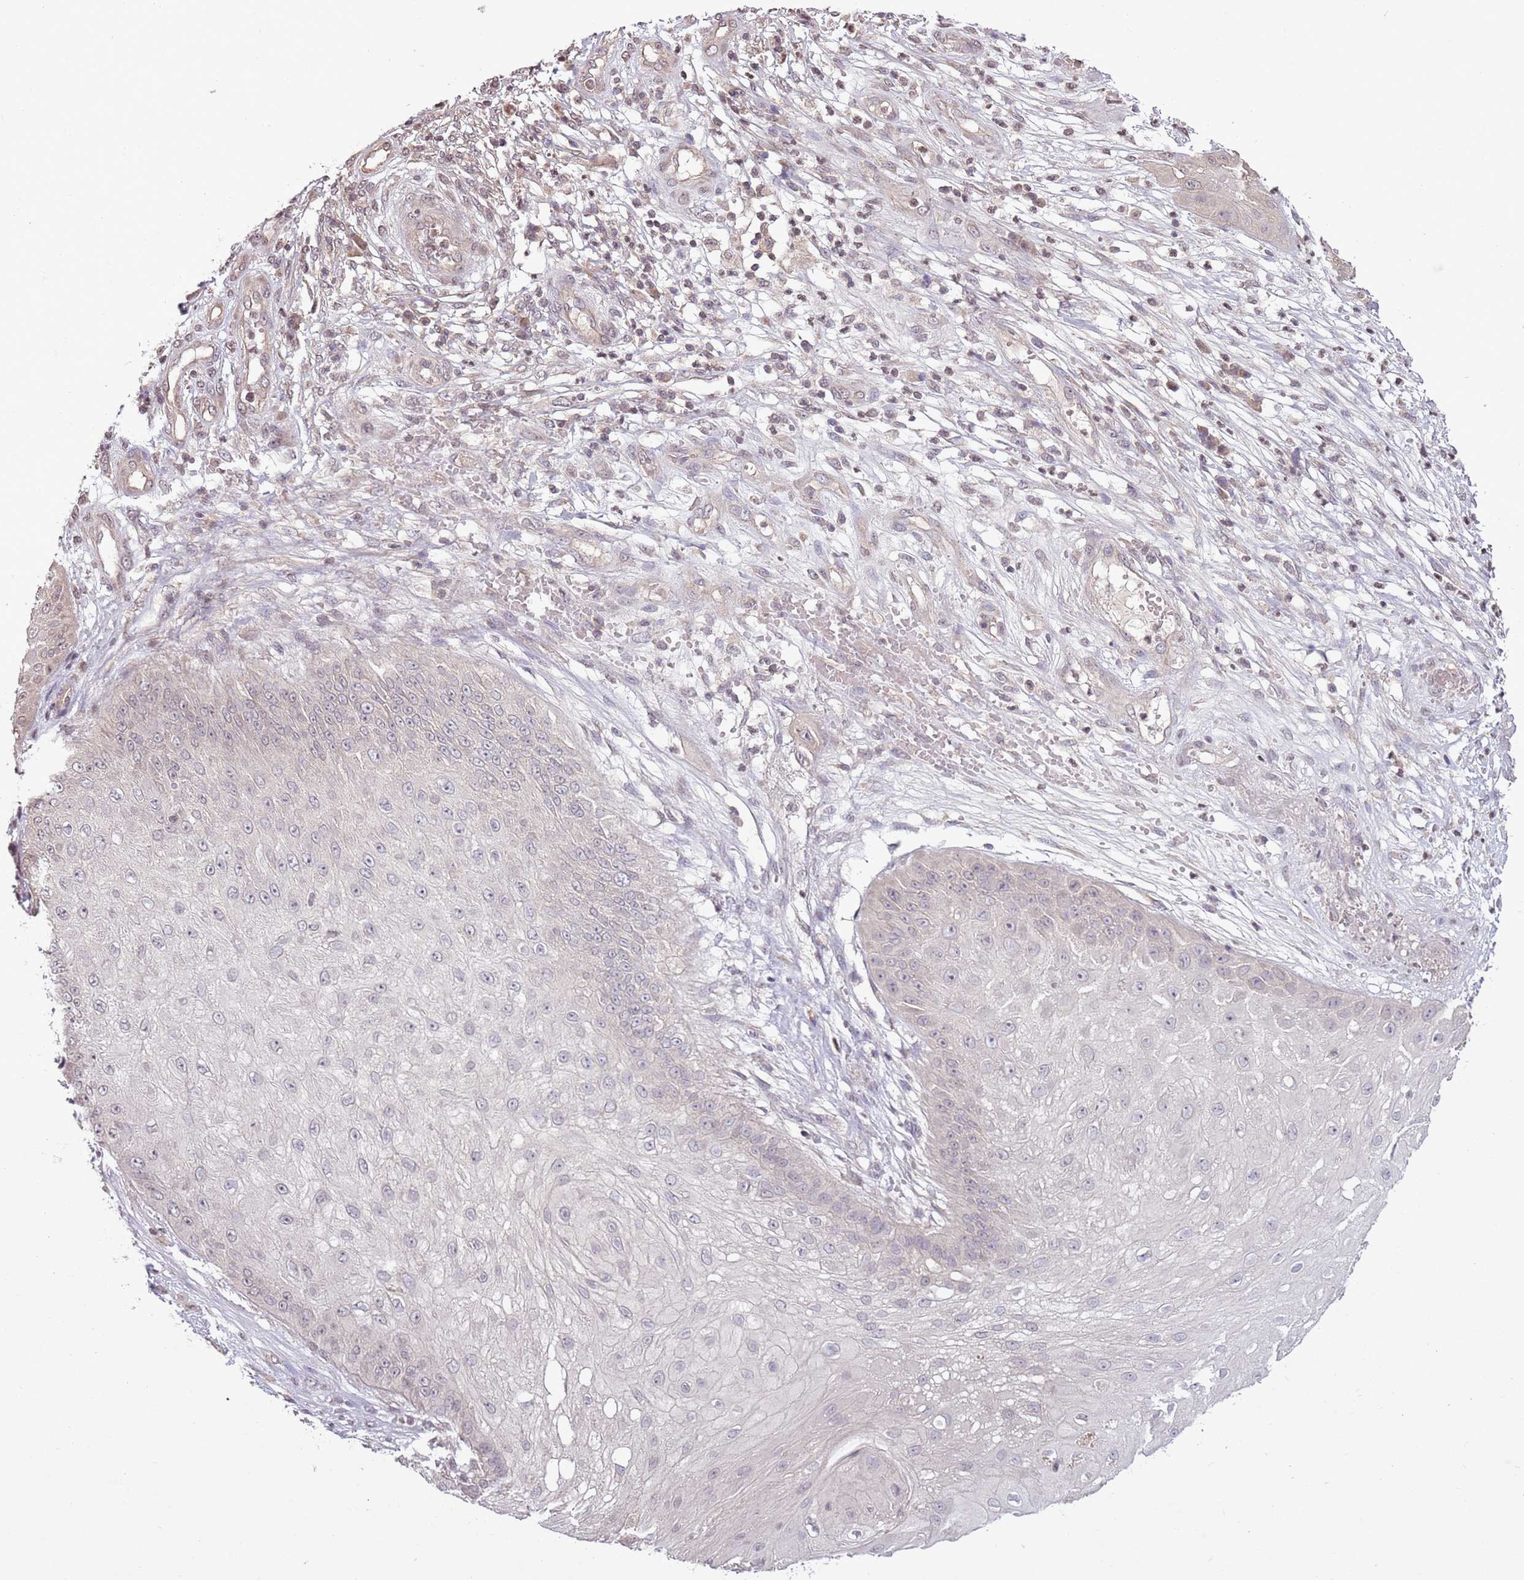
{"staining": {"intensity": "negative", "quantity": "none", "location": "none"}, "tissue": "skin cancer", "cell_type": "Tumor cells", "image_type": "cancer", "snomed": [{"axis": "morphology", "description": "Squamous cell carcinoma, NOS"}, {"axis": "topography", "description": "Skin"}], "caption": "Human skin cancer (squamous cell carcinoma) stained for a protein using immunohistochemistry demonstrates no expression in tumor cells.", "gene": "CAPN9", "patient": {"sex": "male", "age": 70}}